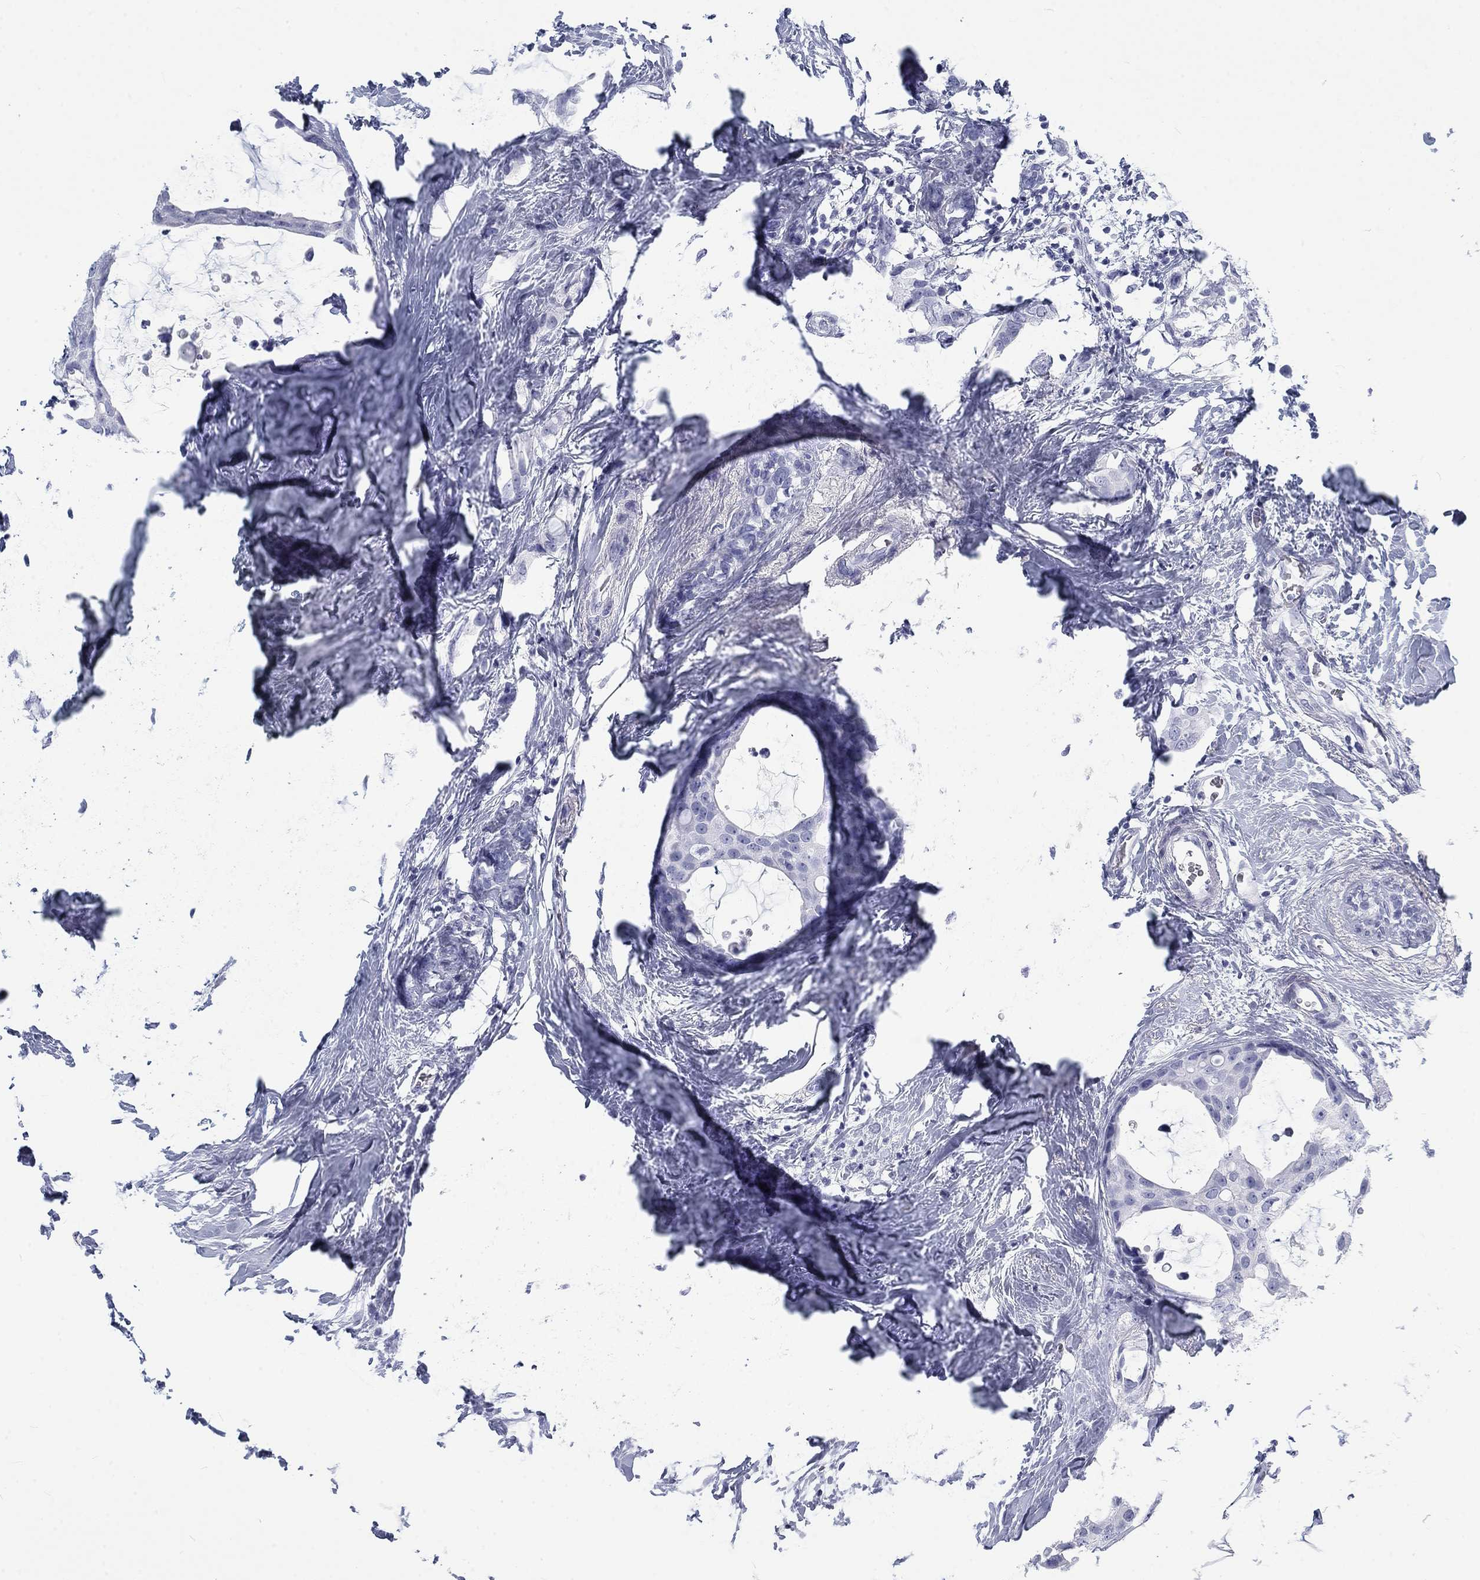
{"staining": {"intensity": "negative", "quantity": "none", "location": "none"}, "tissue": "breast cancer", "cell_type": "Tumor cells", "image_type": "cancer", "snomed": [{"axis": "morphology", "description": "Duct carcinoma"}, {"axis": "topography", "description": "Breast"}], "caption": "The image reveals no staining of tumor cells in breast cancer. Nuclei are stained in blue.", "gene": "CALB1", "patient": {"sex": "female", "age": 45}}